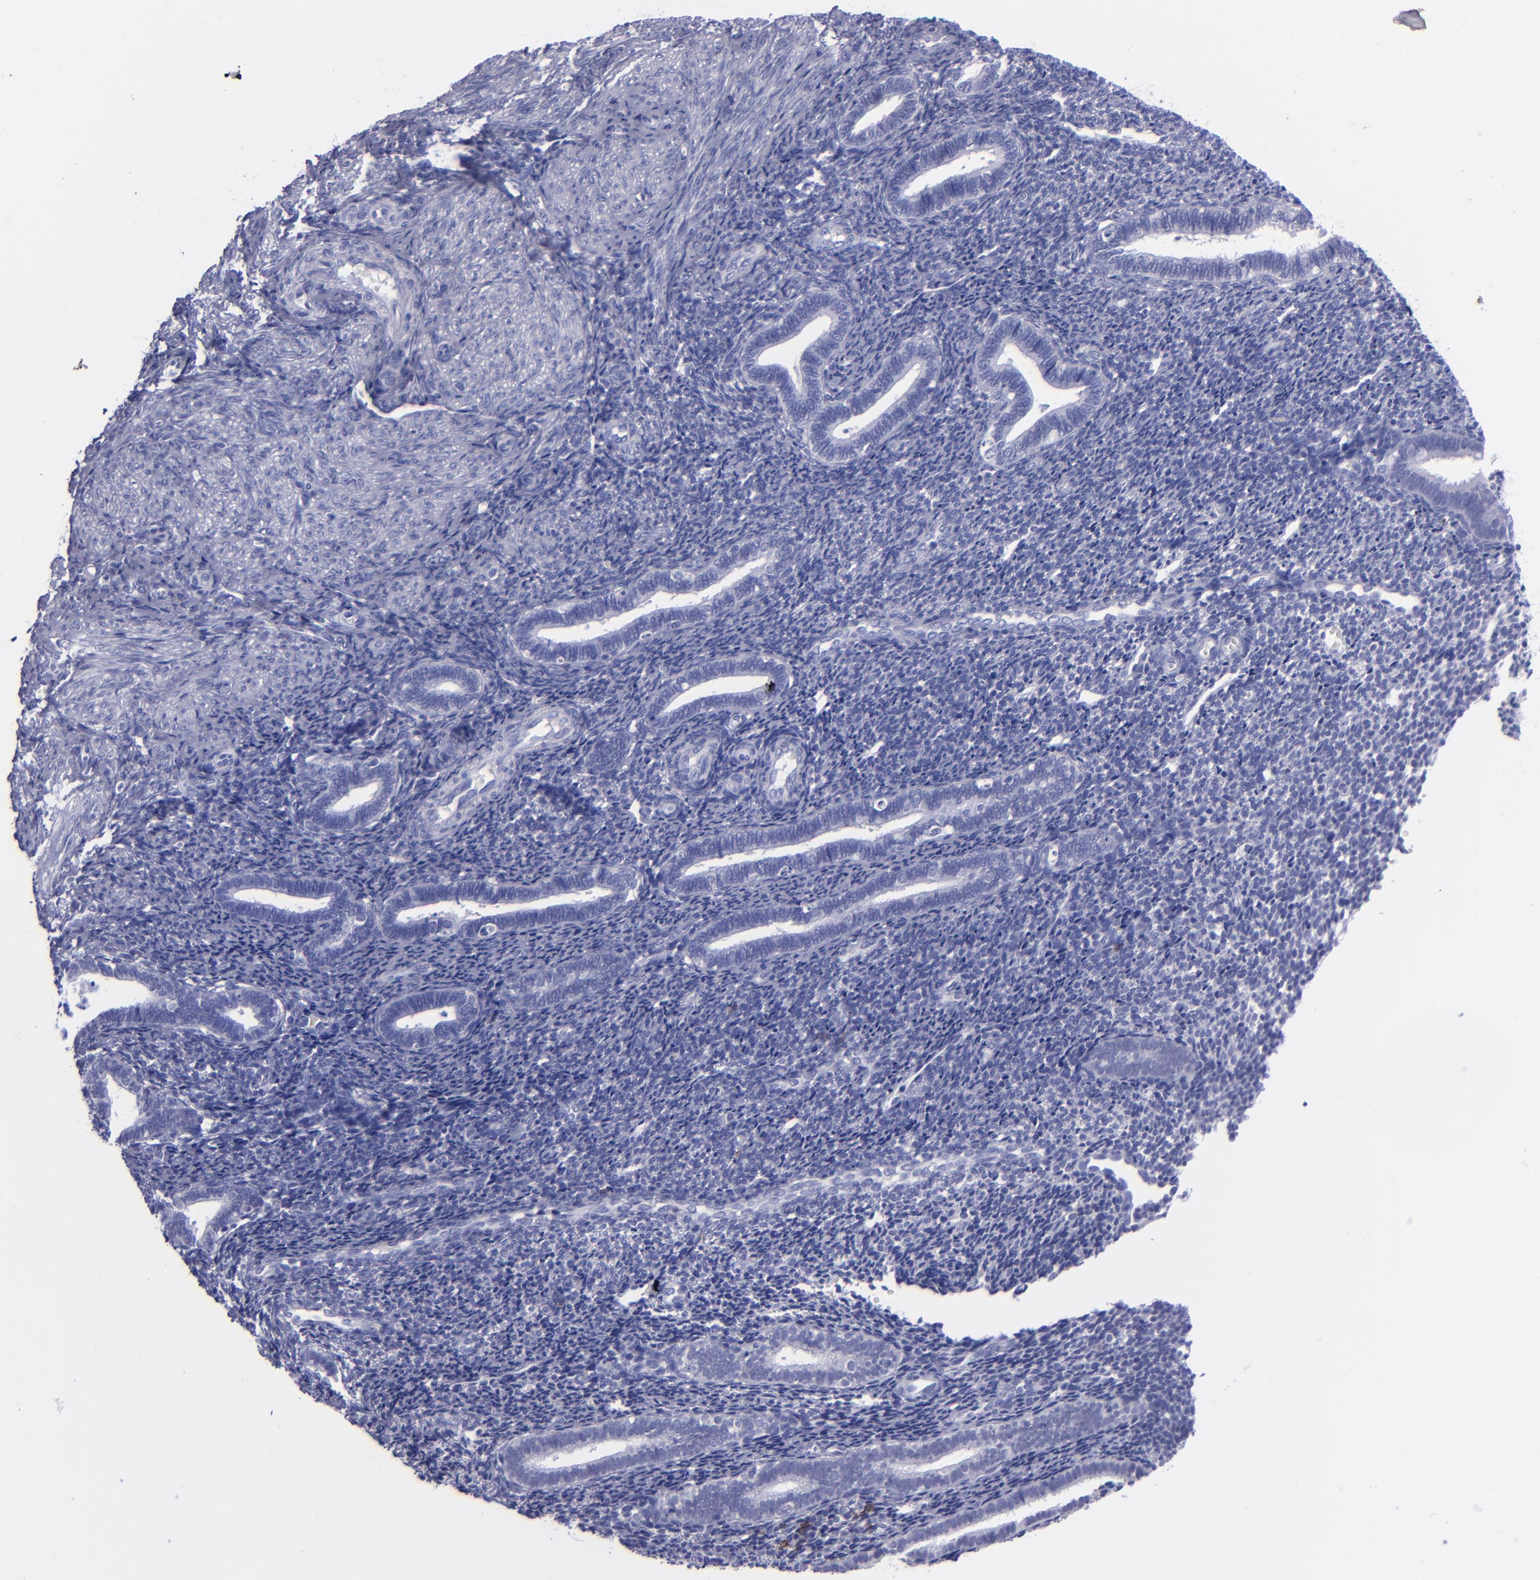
{"staining": {"intensity": "weak", "quantity": "<25%", "location": "cytoplasmic/membranous"}, "tissue": "endometrium", "cell_type": "Cells in endometrial stroma", "image_type": "normal", "snomed": [{"axis": "morphology", "description": "Normal tissue, NOS"}, {"axis": "topography", "description": "Endometrium"}], "caption": "High magnification brightfield microscopy of unremarkable endometrium stained with DAB (3,3'-diaminobenzidine) (brown) and counterstained with hematoxylin (blue): cells in endometrial stroma show no significant staining.", "gene": "CD37", "patient": {"sex": "female", "age": 27}}